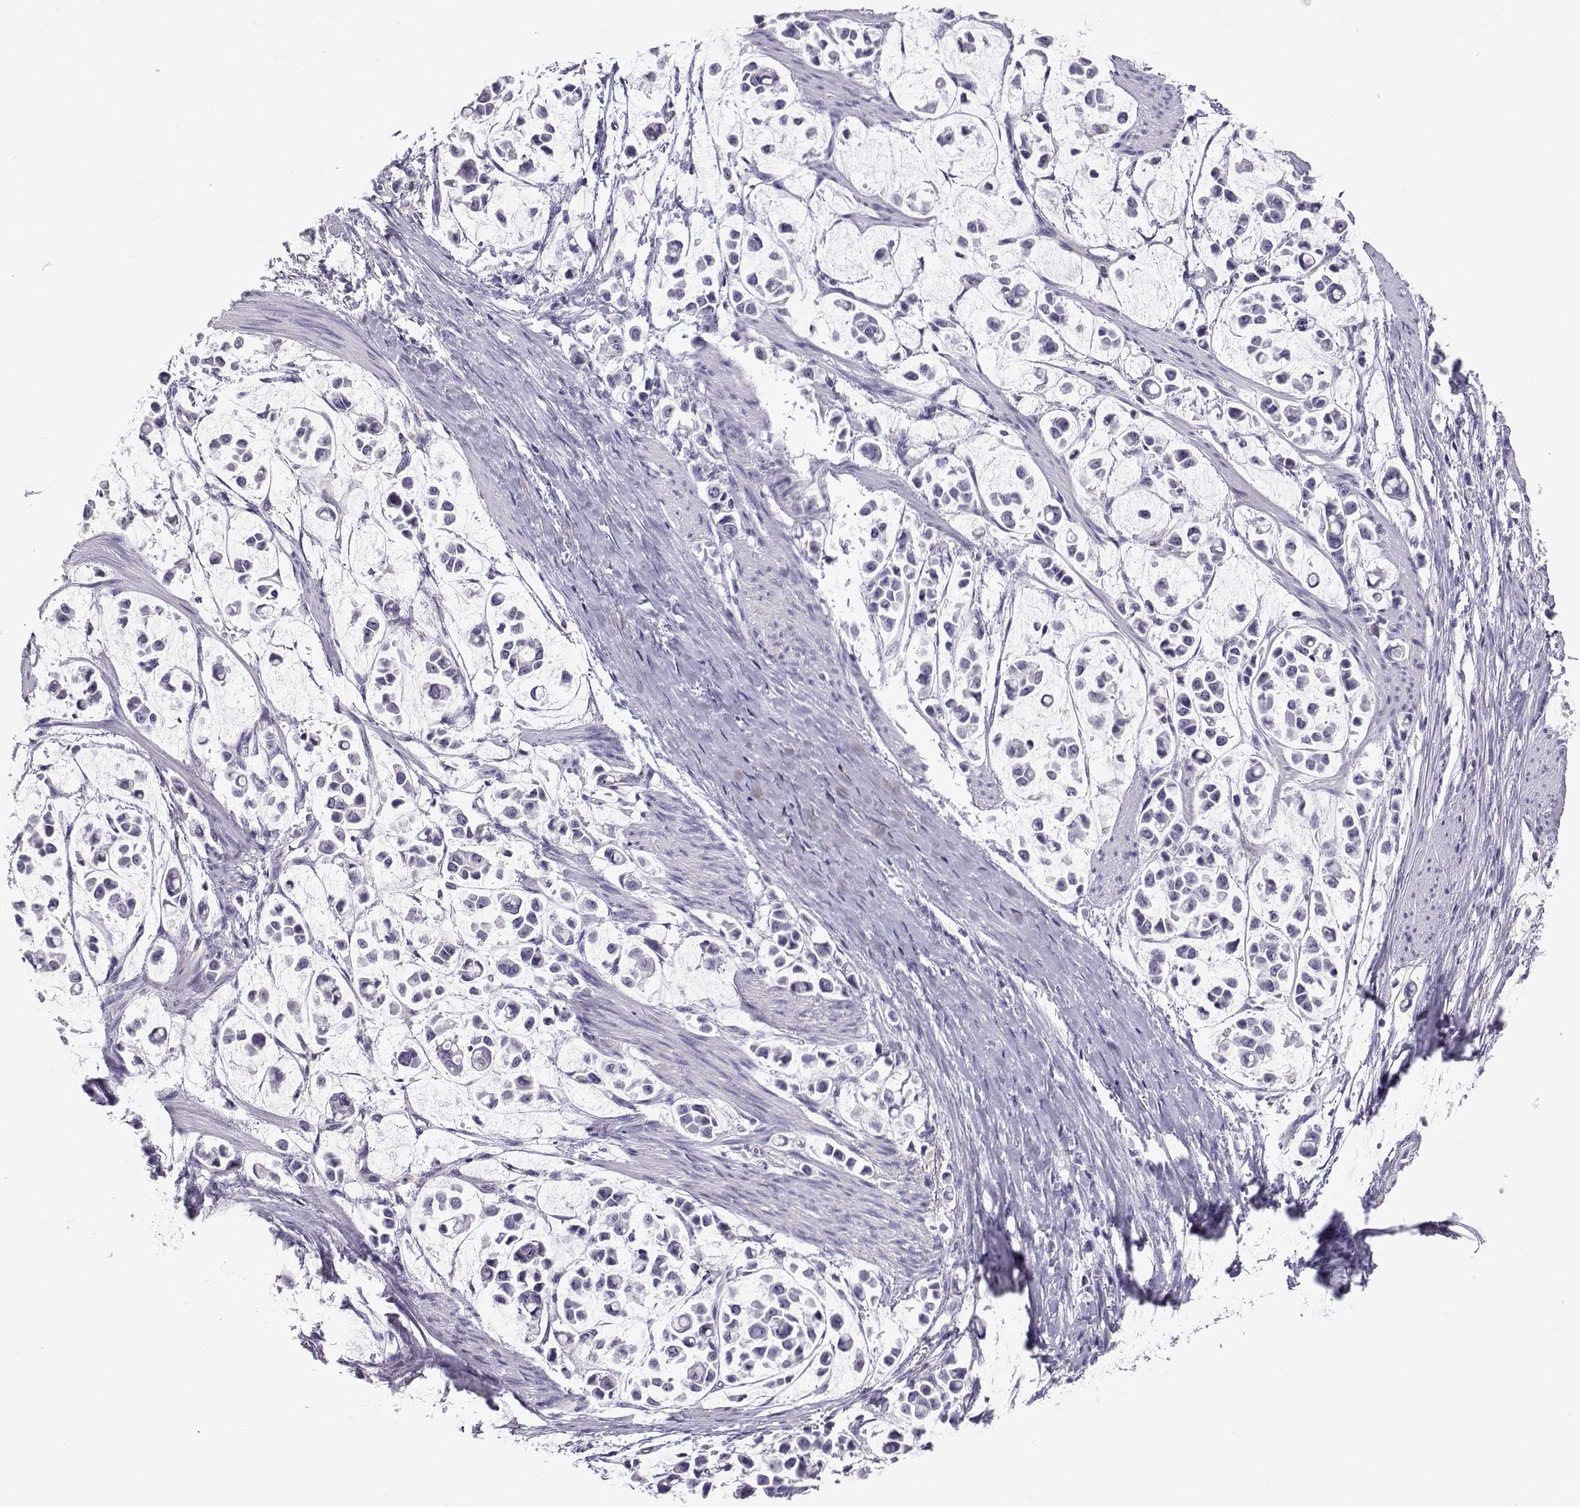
{"staining": {"intensity": "negative", "quantity": "none", "location": "none"}, "tissue": "stomach cancer", "cell_type": "Tumor cells", "image_type": "cancer", "snomed": [{"axis": "morphology", "description": "Adenocarcinoma, NOS"}, {"axis": "topography", "description": "Stomach"}], "caption": "A micrograph of stomach cancer stained for a protein displays no brown staining in tumor cells.", "gene": "TBR1", "patient": {"sex": "male", "age": 82}}